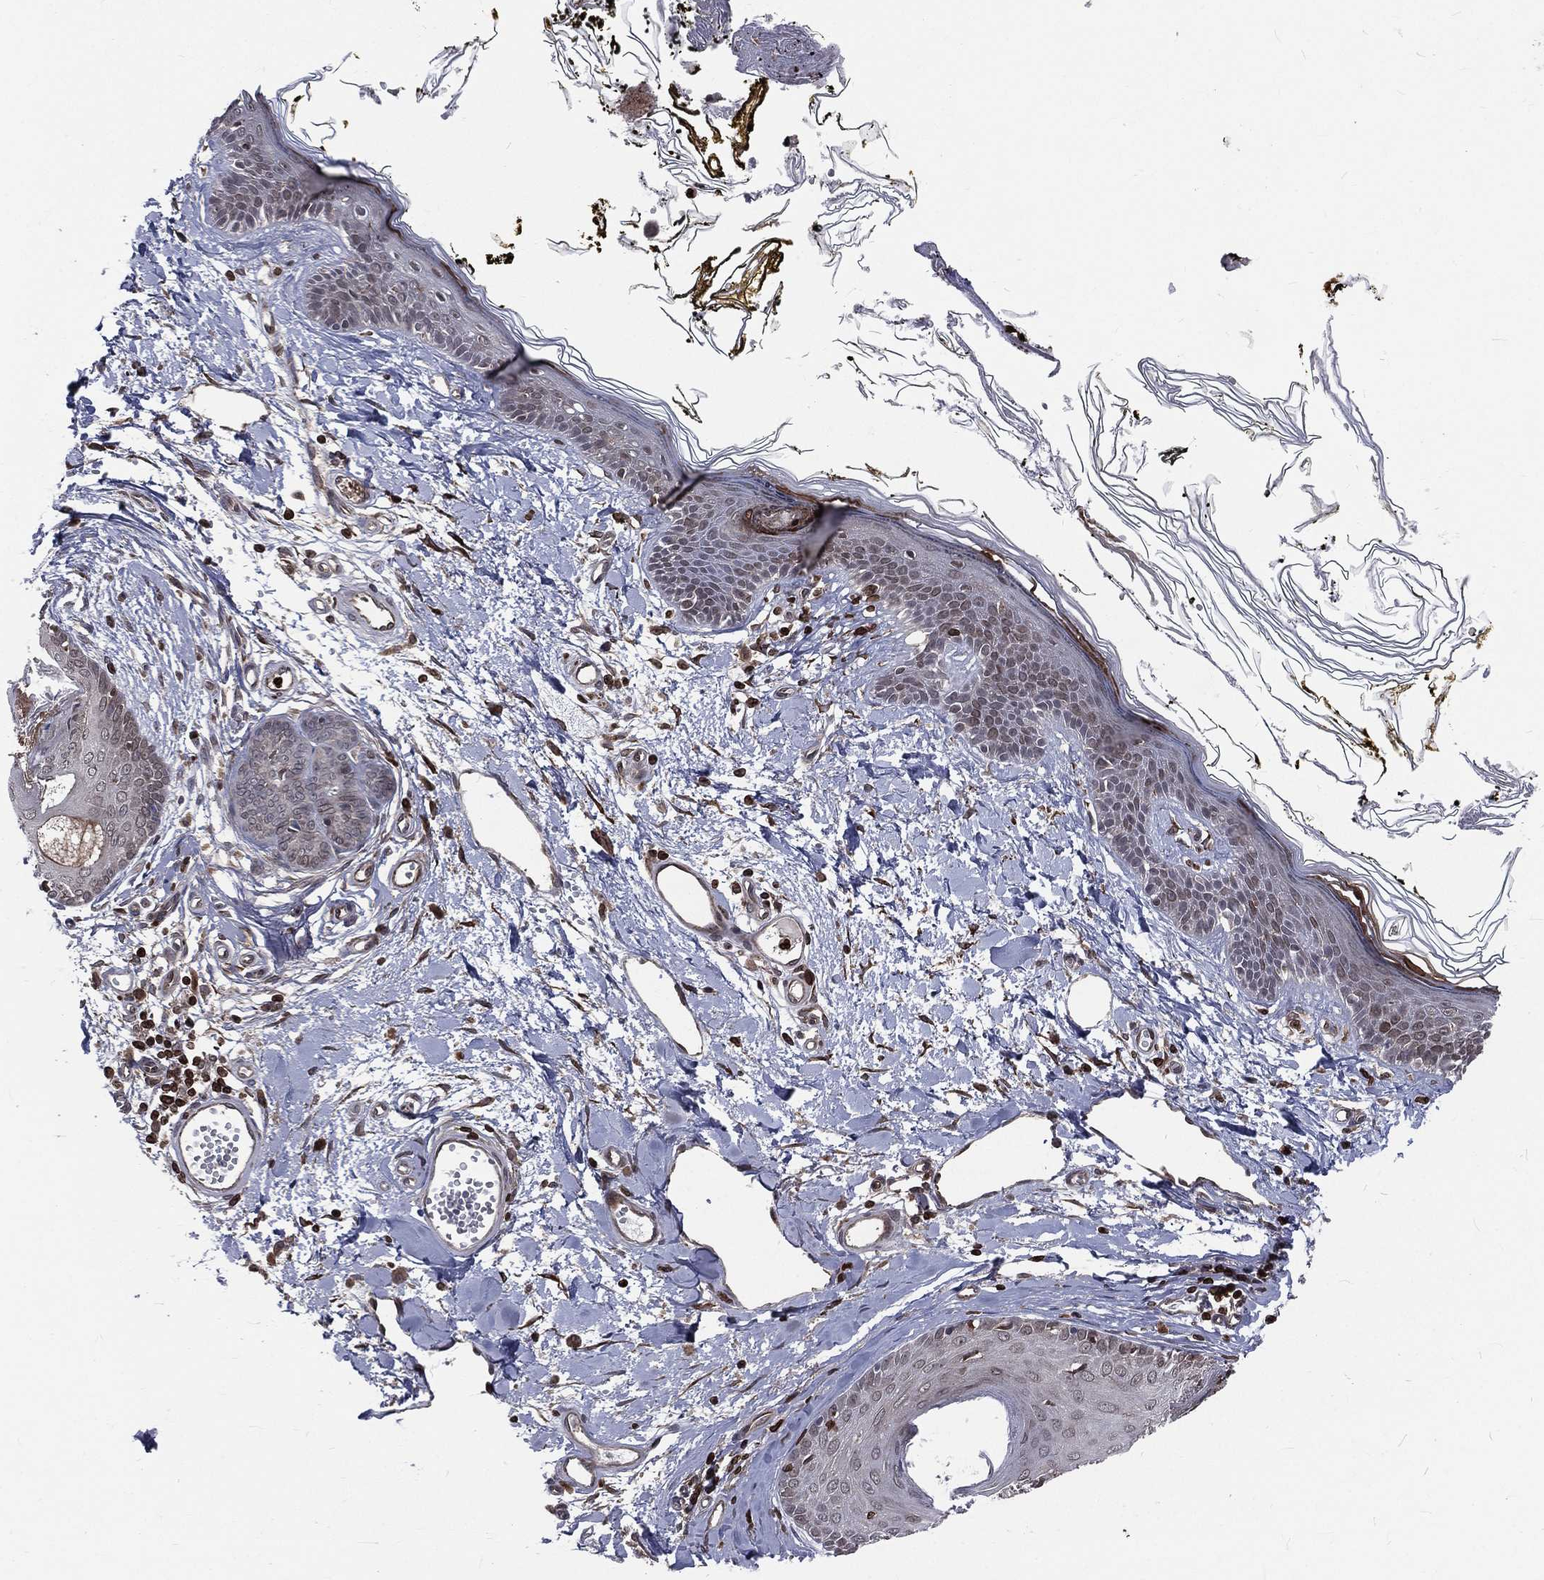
{"staining": {"intensity": "strong", "quantity": "25%-75%", "location": "nuclear"}, "tissue": "skin", "cell_type": "Fibroblasts", "image_type": "normal", "snomed": [{"axis": "morphology", "description": "Normal tissue, NOS"}, {"axis": "topography", "description": "Skin"}], "caption": "Immunohistochemistry micrograph of benign skin: skin stained using immunohistochemistry reveals high levels of strong protein expression localized specifically in the nuclear of fibroblasts, appearing as a nuclear brown color.", "gene": "LBR", "patient": {"sex": "male", "age": 76}}